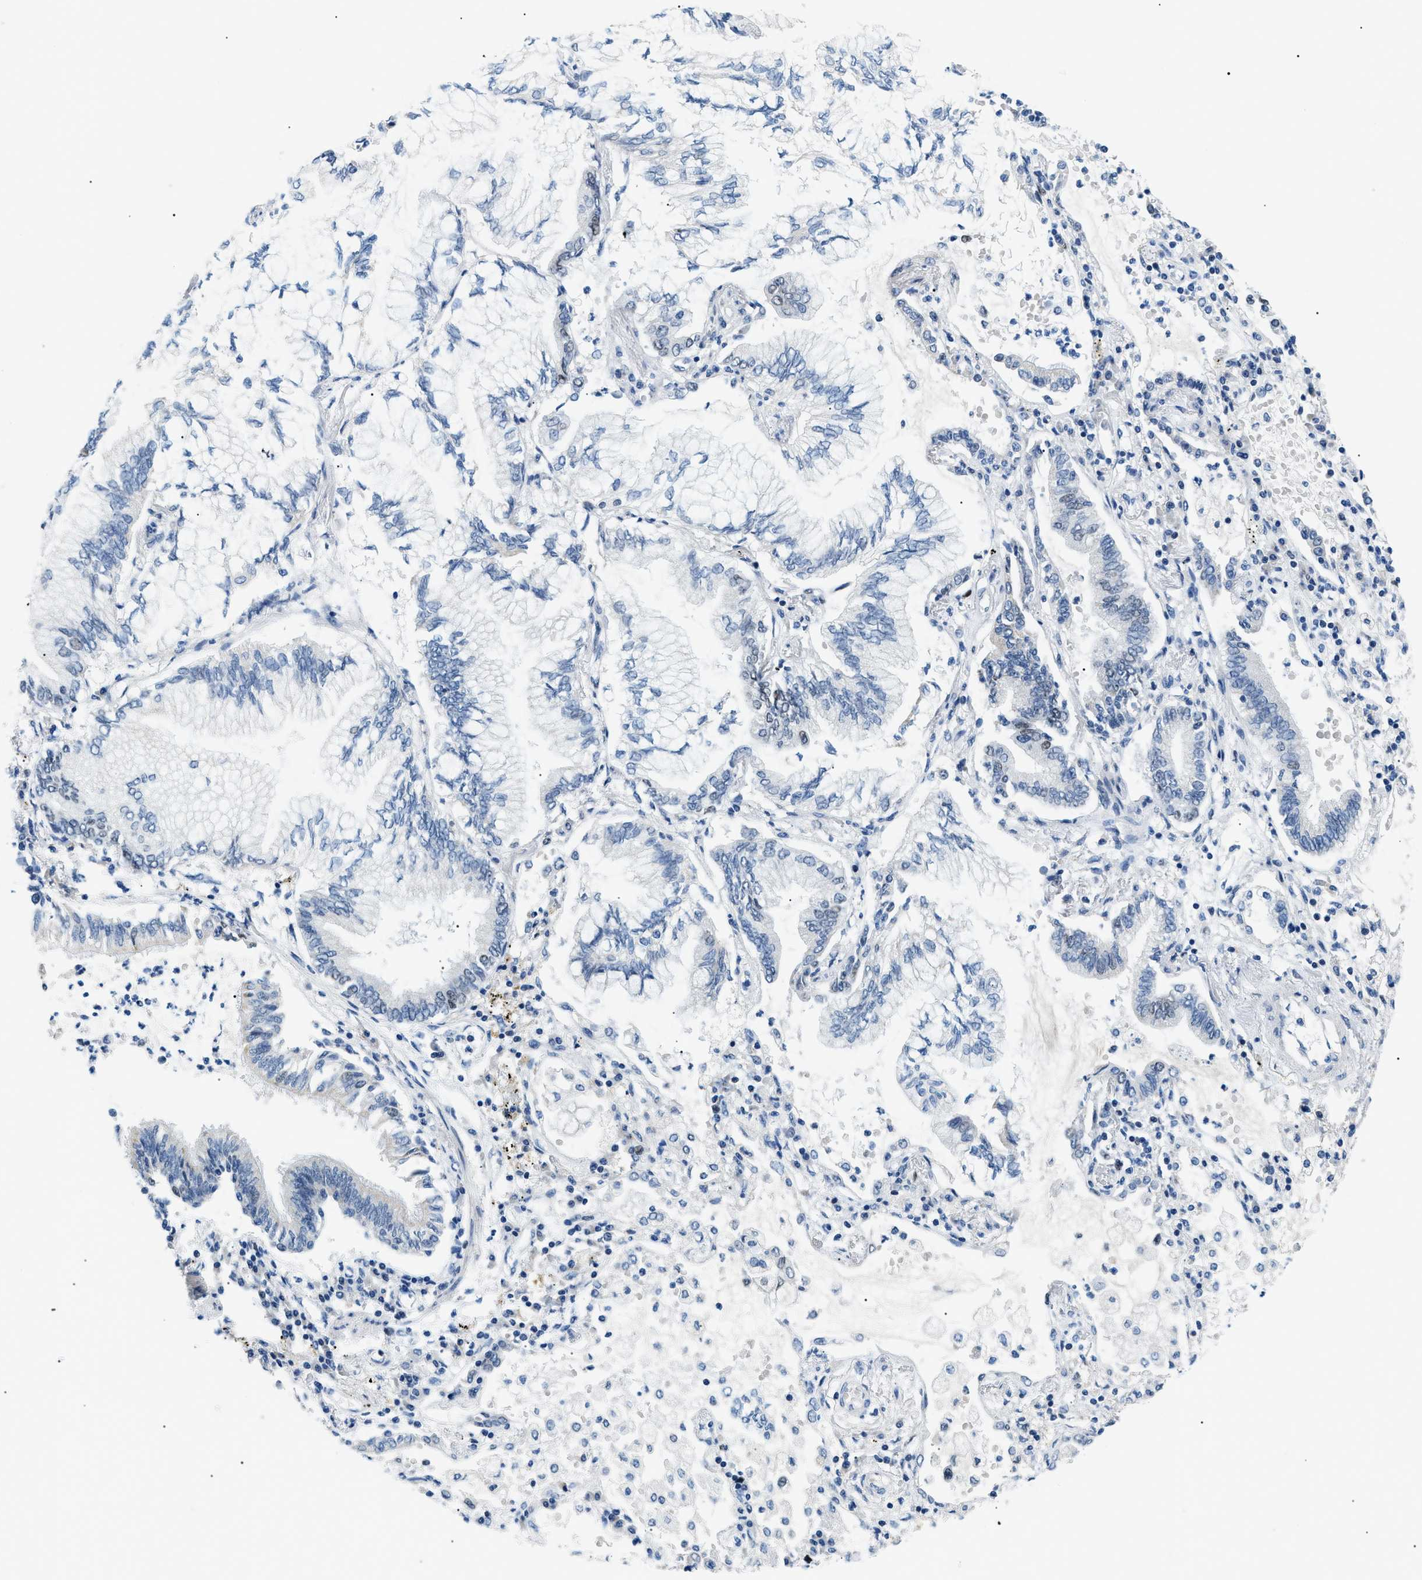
{"staining": {"intensity": "weak", "quantity": "<25%", "location": "nuclear"}, "tissue": "lung cancer", "cell_type": "Tumor cells", "image_type": "cancer", "snomed": [{"axis": "morphology", "description": "Normal tissue, NOS"}, {"axis": "morphology", "description": "Adenocarcinoma, NOS"}, {"axis": "topography", "description": "Bronchus"}, {"axis": "topography", "description": "Lung"}], "caption": "This is an IHC micrograph of human lung adenocarcinoma. There is no positivity in tumor cells.", "gene": "SMARCC1", "patient": {"sex": "female", "age": 70}}